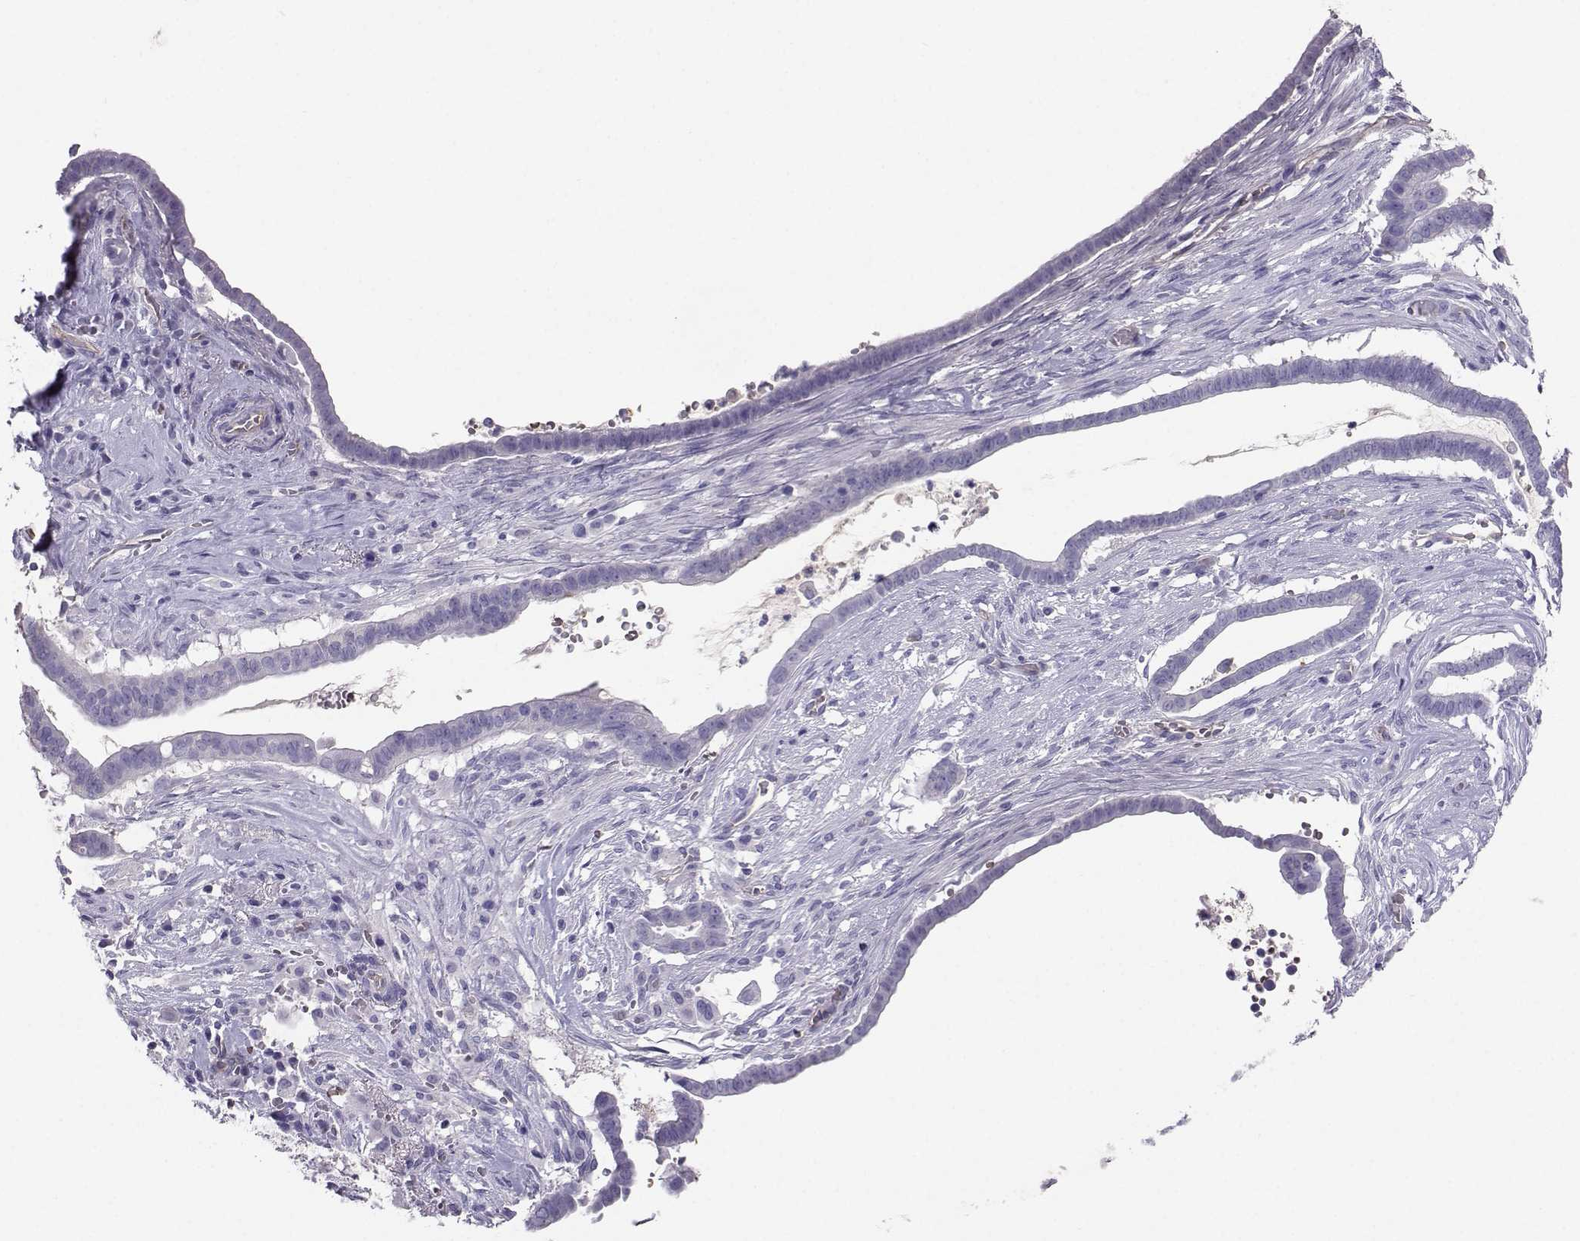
{"staining": {"intensity": "negative", "quantity": "none", "location": "none"}, "tissue": "pancreatic cancer", "cell_type": "Tumor cells", "image_type": "cancer", "snomed": [{"axis": "morphology", "description": "Adenocarcinoma, NOS"}, {"axis": "topography", "description": "Pancreas"}], "caption": "Tumor cells are negative for brown protein staining in pancreatic cancer.", "gene": "CLUL1", "patient": {"sex": "male", "age": 61}}